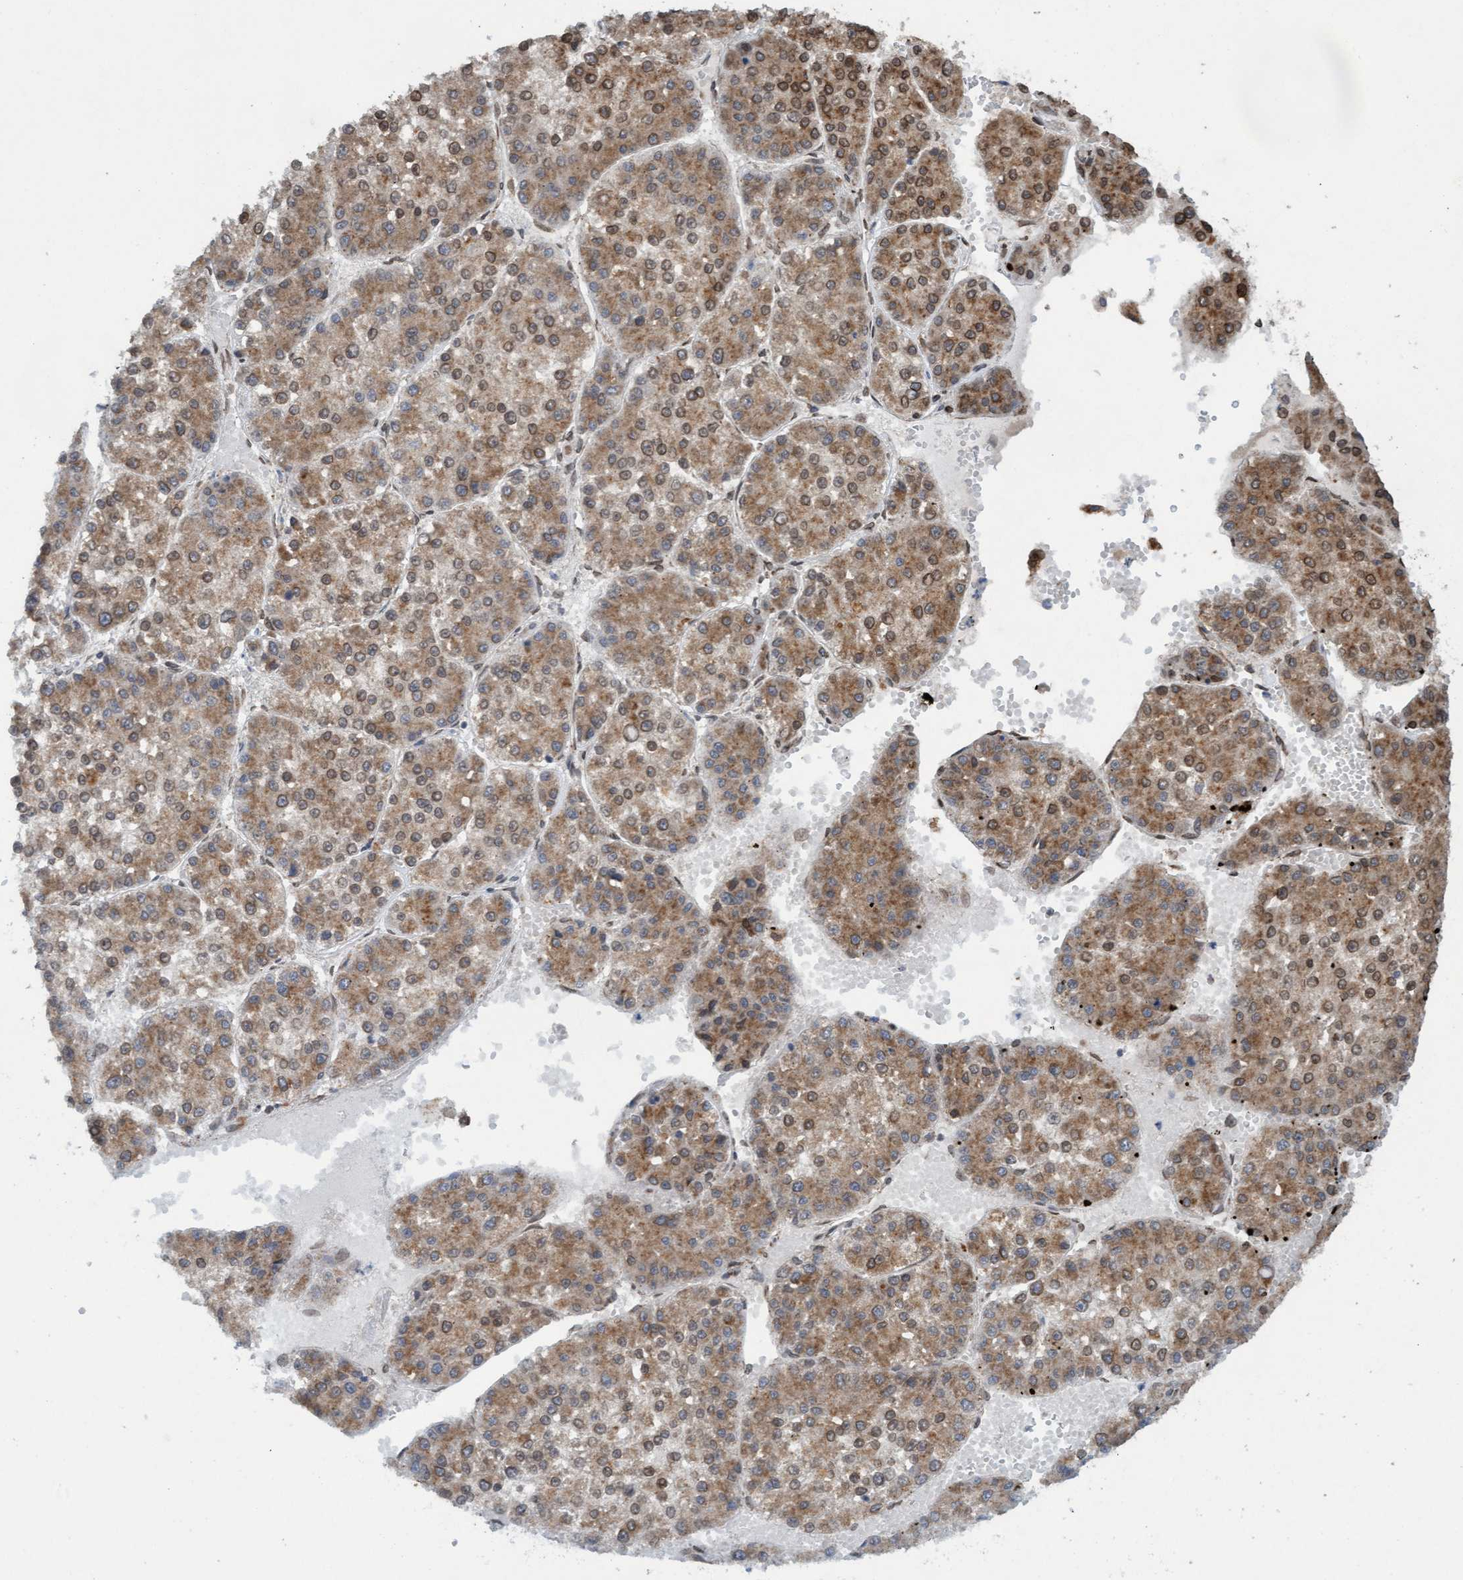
{"staining": {"intensity": "moderate", "quantity": ">75%", "location": "cytoplasmic/membranous"}, "tissue": "liver cancer", "cell_type": "Tumor cells", "image_type": "cancer", "snomed": [{"axis": "morphology", "description": "Carcinoma, Hepatocellular, NOS"}, {"axis": "topography", "description": "Liver"}], "caption": "Liver cancer (hepatocellular carcinoma) tissue exhibits moderate cytoplasmic/membranous positivity in approximately >75% of tumor cells", "gene": "MRPS23", "patient": {"sex": "female", "age": 73}}